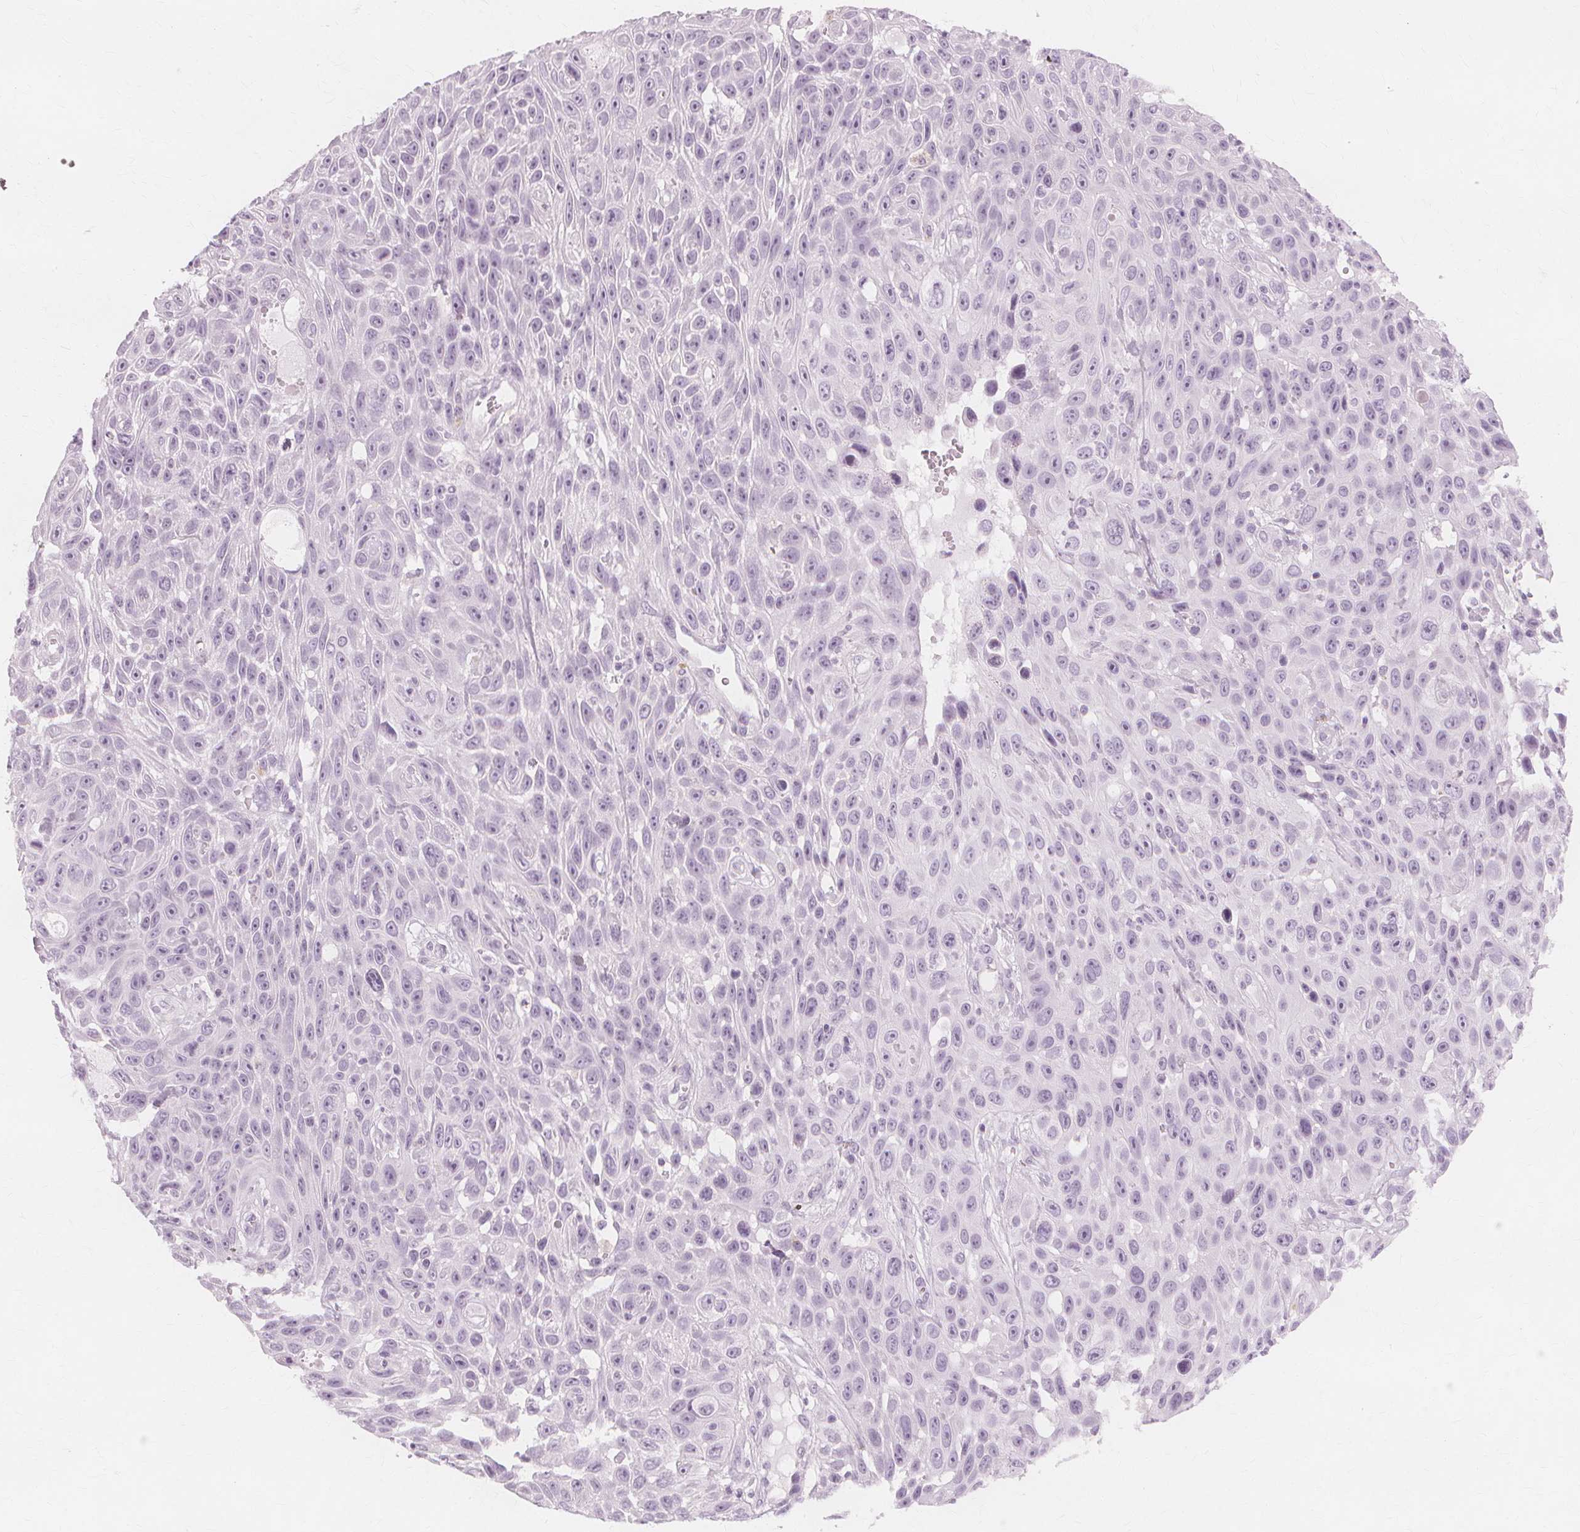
{"staining": {"intensity": "negative", "quantity": "none", "location": "none"}, "tissue": "skin cancer", "cell_type": "Tumor cells", "image_type": "cancer", "snomed": [{"axis": "morphology", "description": "Squamous cell carcinoma, NOS"}, {"axis": "topography", "description": "Skin"}], "caption": "Tumor cells are negative for protein expression in human squamous cell carcinoma (skin).", "gene": "TFF1", "patient": {"sex": "male", "age": 82}}